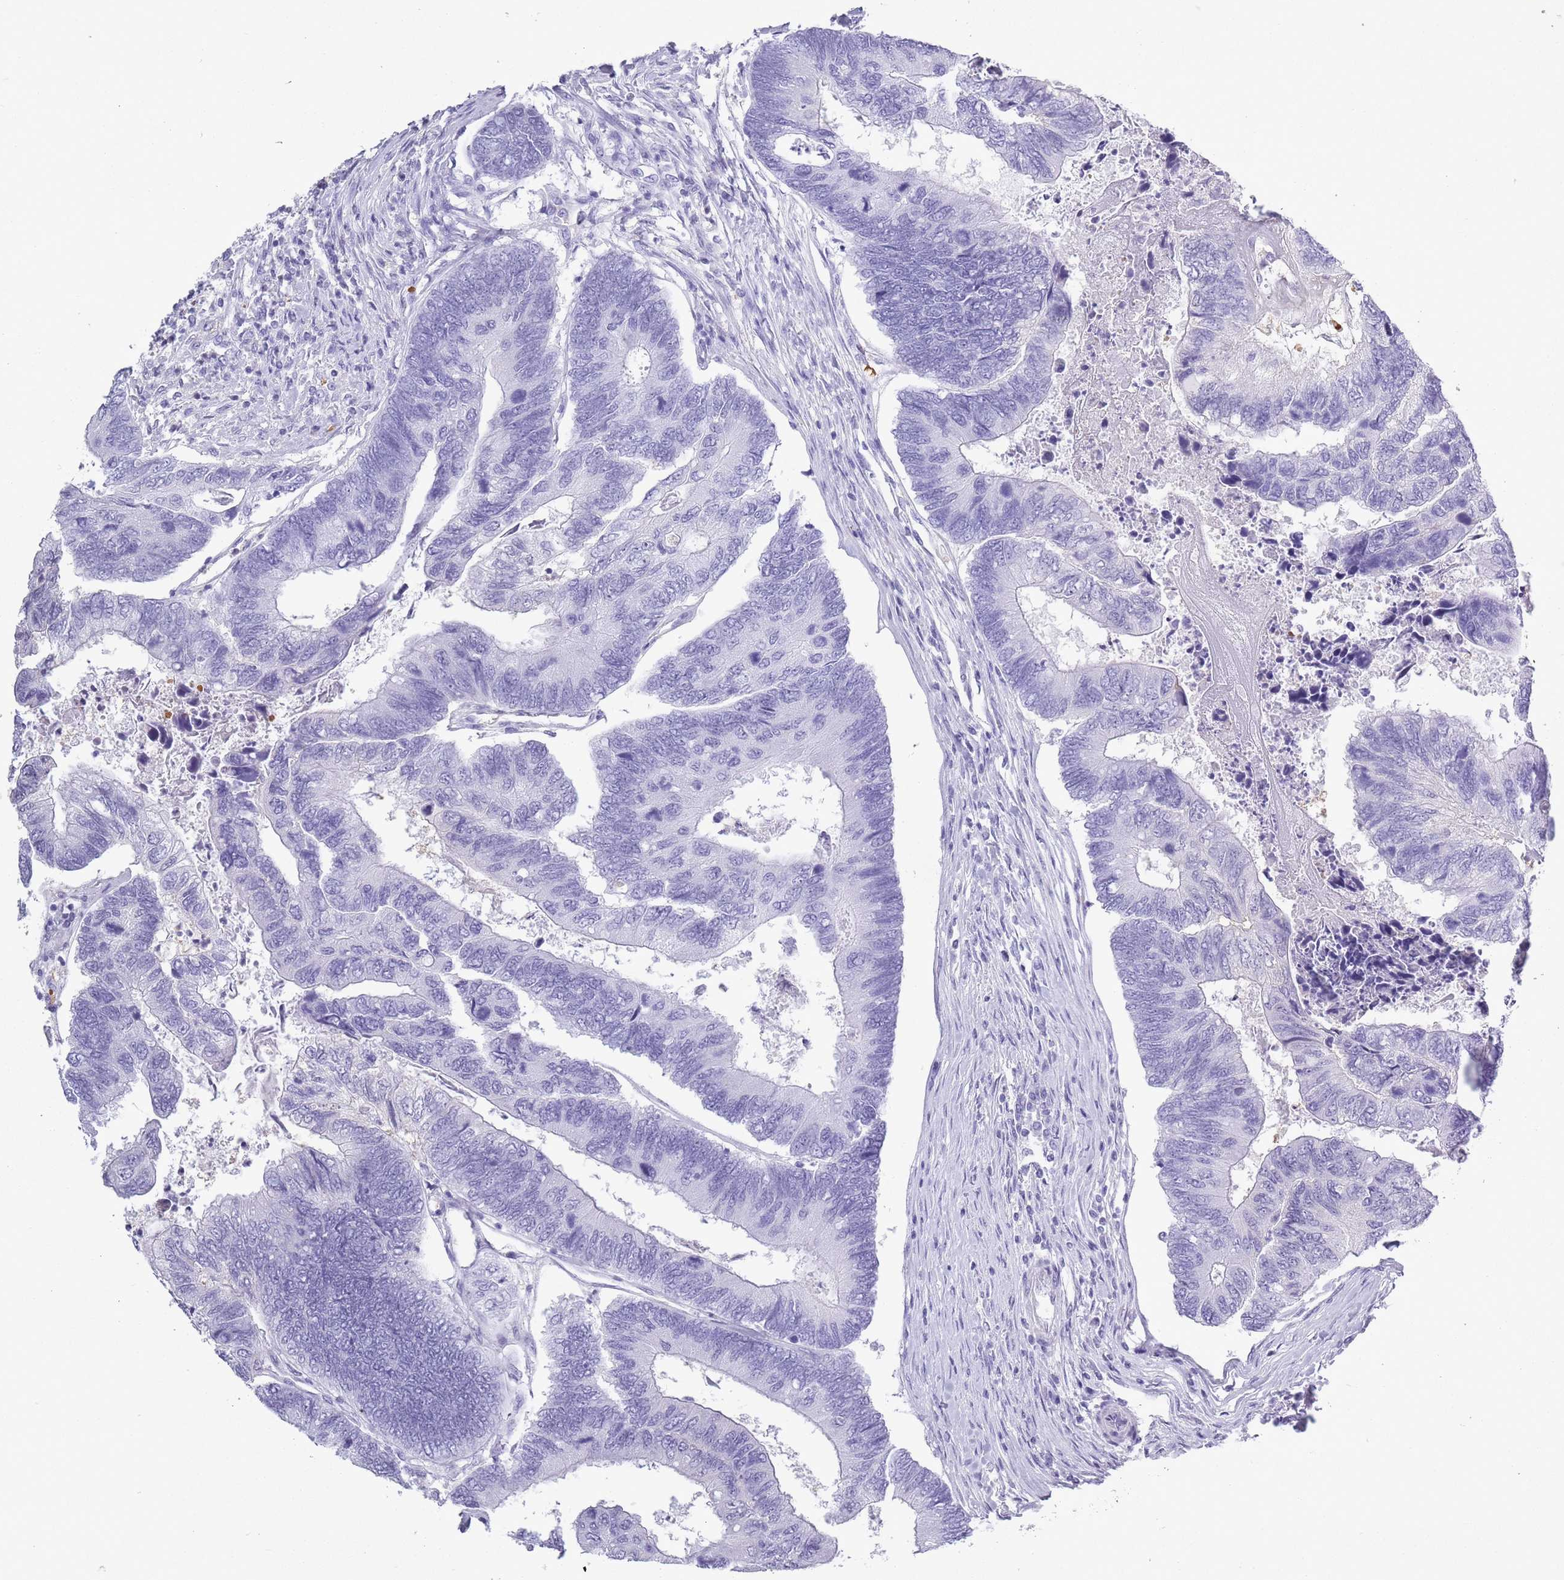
{"staining": {"intensity": "negative", "quantity": "none", "location": "none"}, "tissue": "colorectal cancer", "cell_type": "Tumor cells", "image_type": "cancer", "snomed": [{"axis": "morphology", "description": "Adenocarcinoma, NOS"}, {"axis": "topography", "description": "Colon"}], "caption": "Protein analysis of colorectal cancer reveals no significant expression in tumor cells. (Immunohistochemistry, brightfield microscopy, high magnification).", "gene": "OR7C1", "patient": {"sex": "female", "age": 67}}